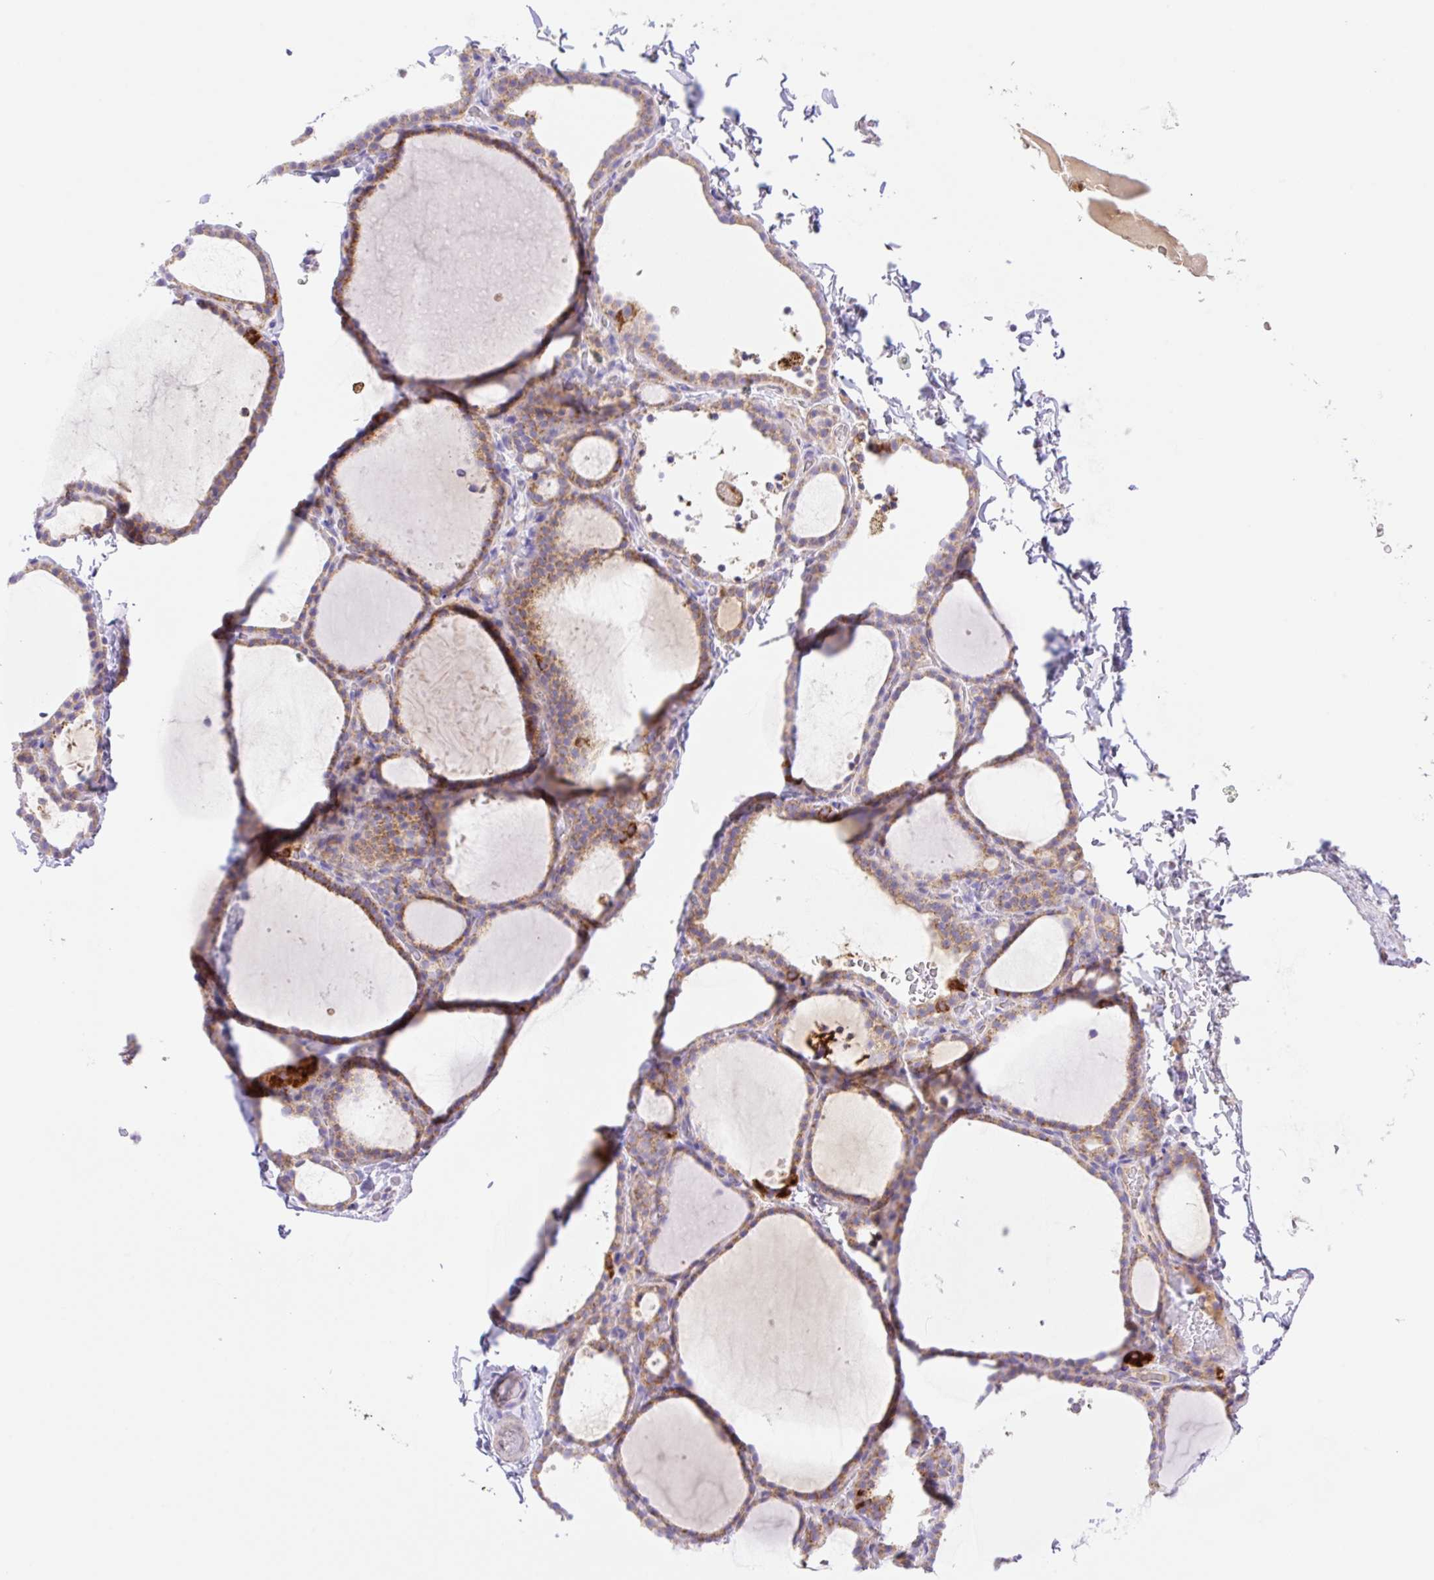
{"staining": {"intensity": "moderate", "quantity": ">75%", "location": "cytoplasmic/membranous"}, "tissue": "thyroid gland", "cell_type": "Glandular cells", "image_type": "normal", "snomed": [{"axis": "morphology", "description": "Normal tissue, NOS"}, {"axis": "topography", "description": "Thyroid gland"}], "caption": "Moderate cytoplasmic/membranous positivity for a protein is seen in approximately >75% of glandular cells of benign thyroid gland using immunohistochemistry.", "gene": "ETNK2", "patient": {"sex": "female", "age": 22}}